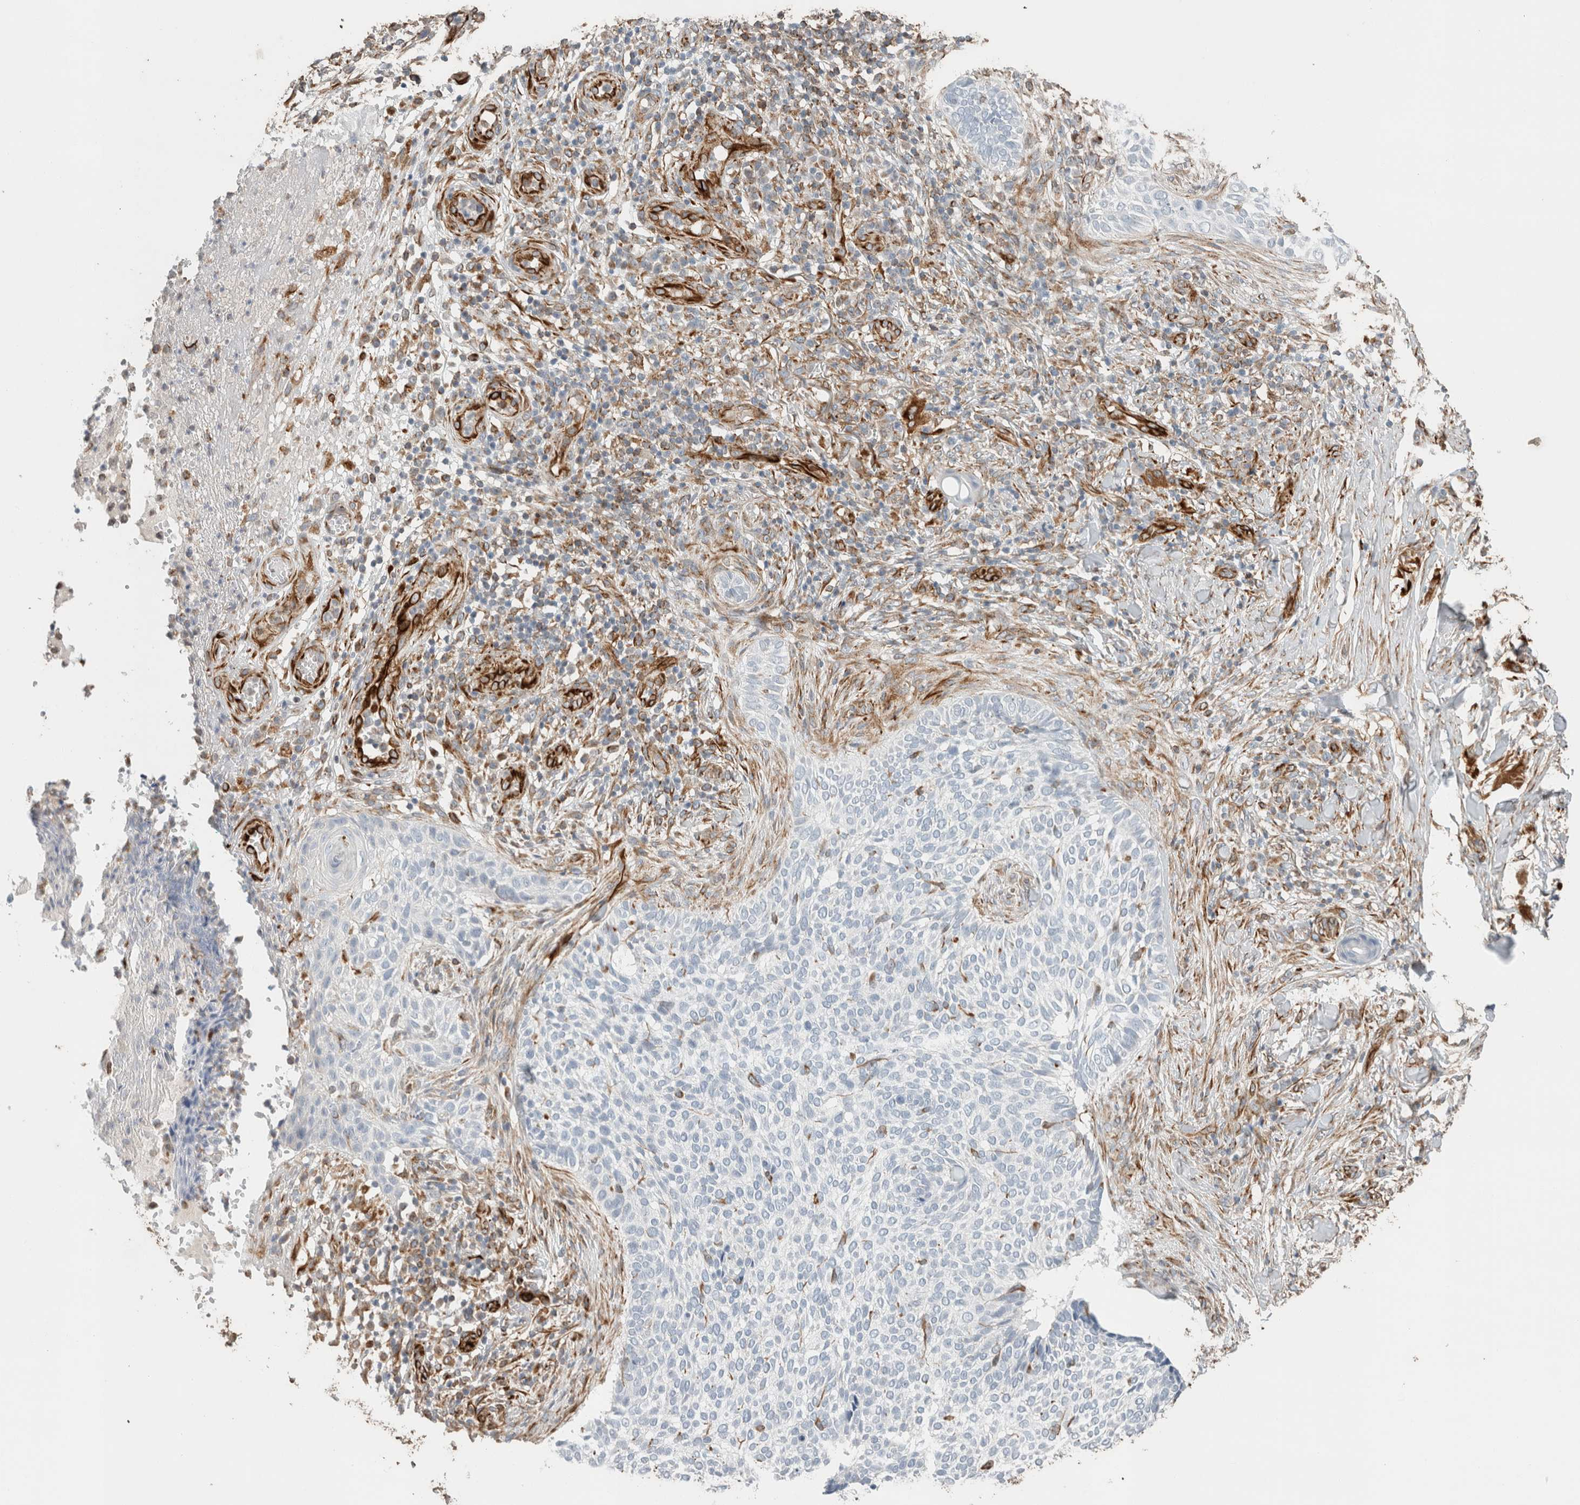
{"staining": {"intensity": "negative", "quantity": "none", "location": "none"}, "tissue": "skin cancer", "cell_type": "Tumor cells", "image_type": "cancer", "snomed": [{"axis": "morphology", "description": "Normal tissue, NOS"}, {"axis": "morphology", "description": "Basal cell carcinoma"}, {"axis": "topography", "description": "Skin"}], "caption": "Image shows no protein staining in tumor cells of skin cancer (basal cell carcinoma) tissue.", "gene": "LY86", "patient": {"sex": "male", "age": 67}}